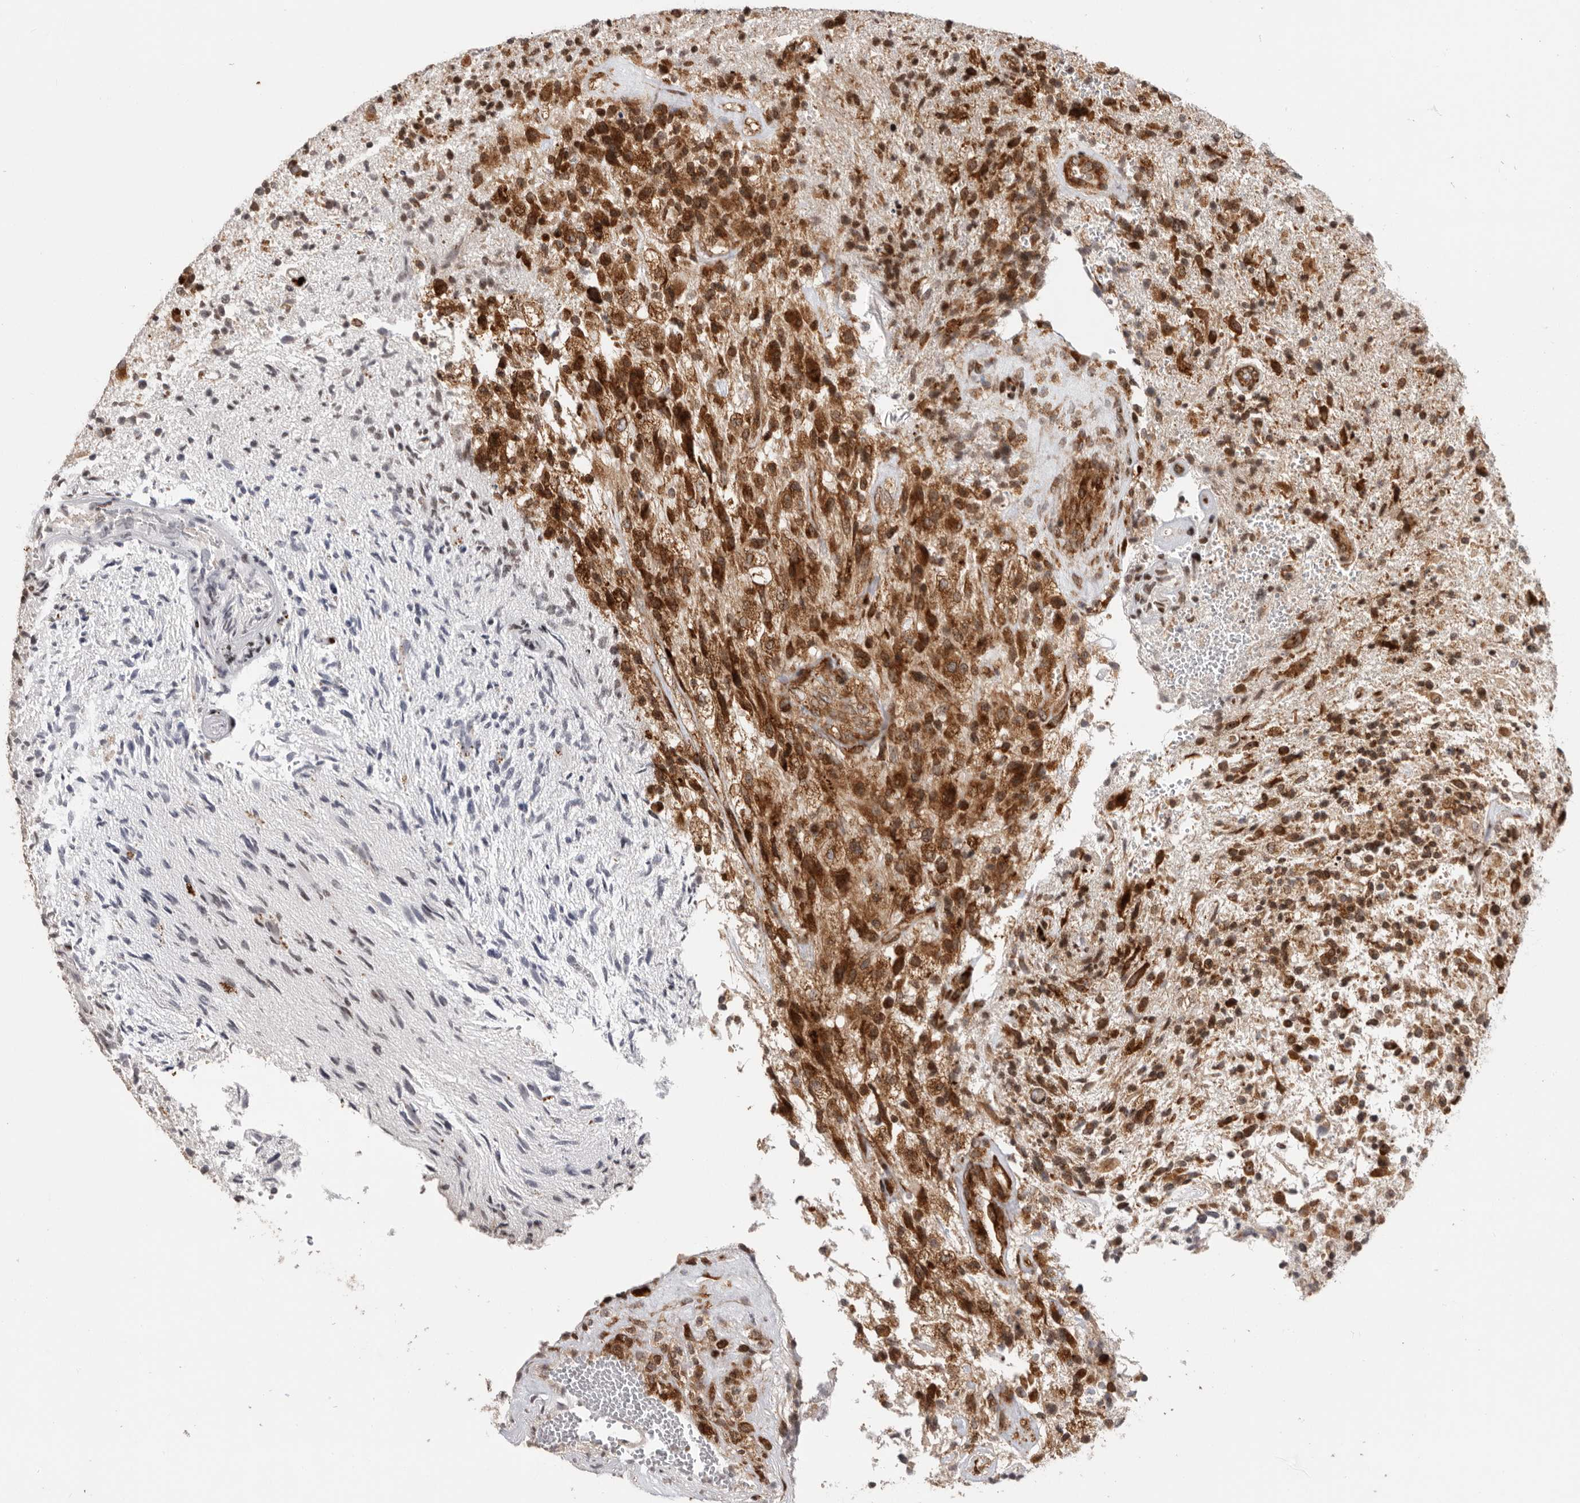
{"staining": {"intensity": "moderate", "quantity": "25%-75%", "location": "cytoplasmic/membranous"}, "tissue": "glioma", "cell_type": "Tumor cells", "image_type": "cancer", "snomed": [{"axis": "morphology", "description": "Glioma, malignant, High grade"}, {"axis": "topography", "description": "Brain"}], "caption": "Moderate cytoplasmic/membranous staining is appreciated in approximately 25%-75% of tumor cells in glioma. (IHC, brightfield microscopy, high magnification).", "gene": "FZD3", "patient": {"sex": "male", "age": 72}}